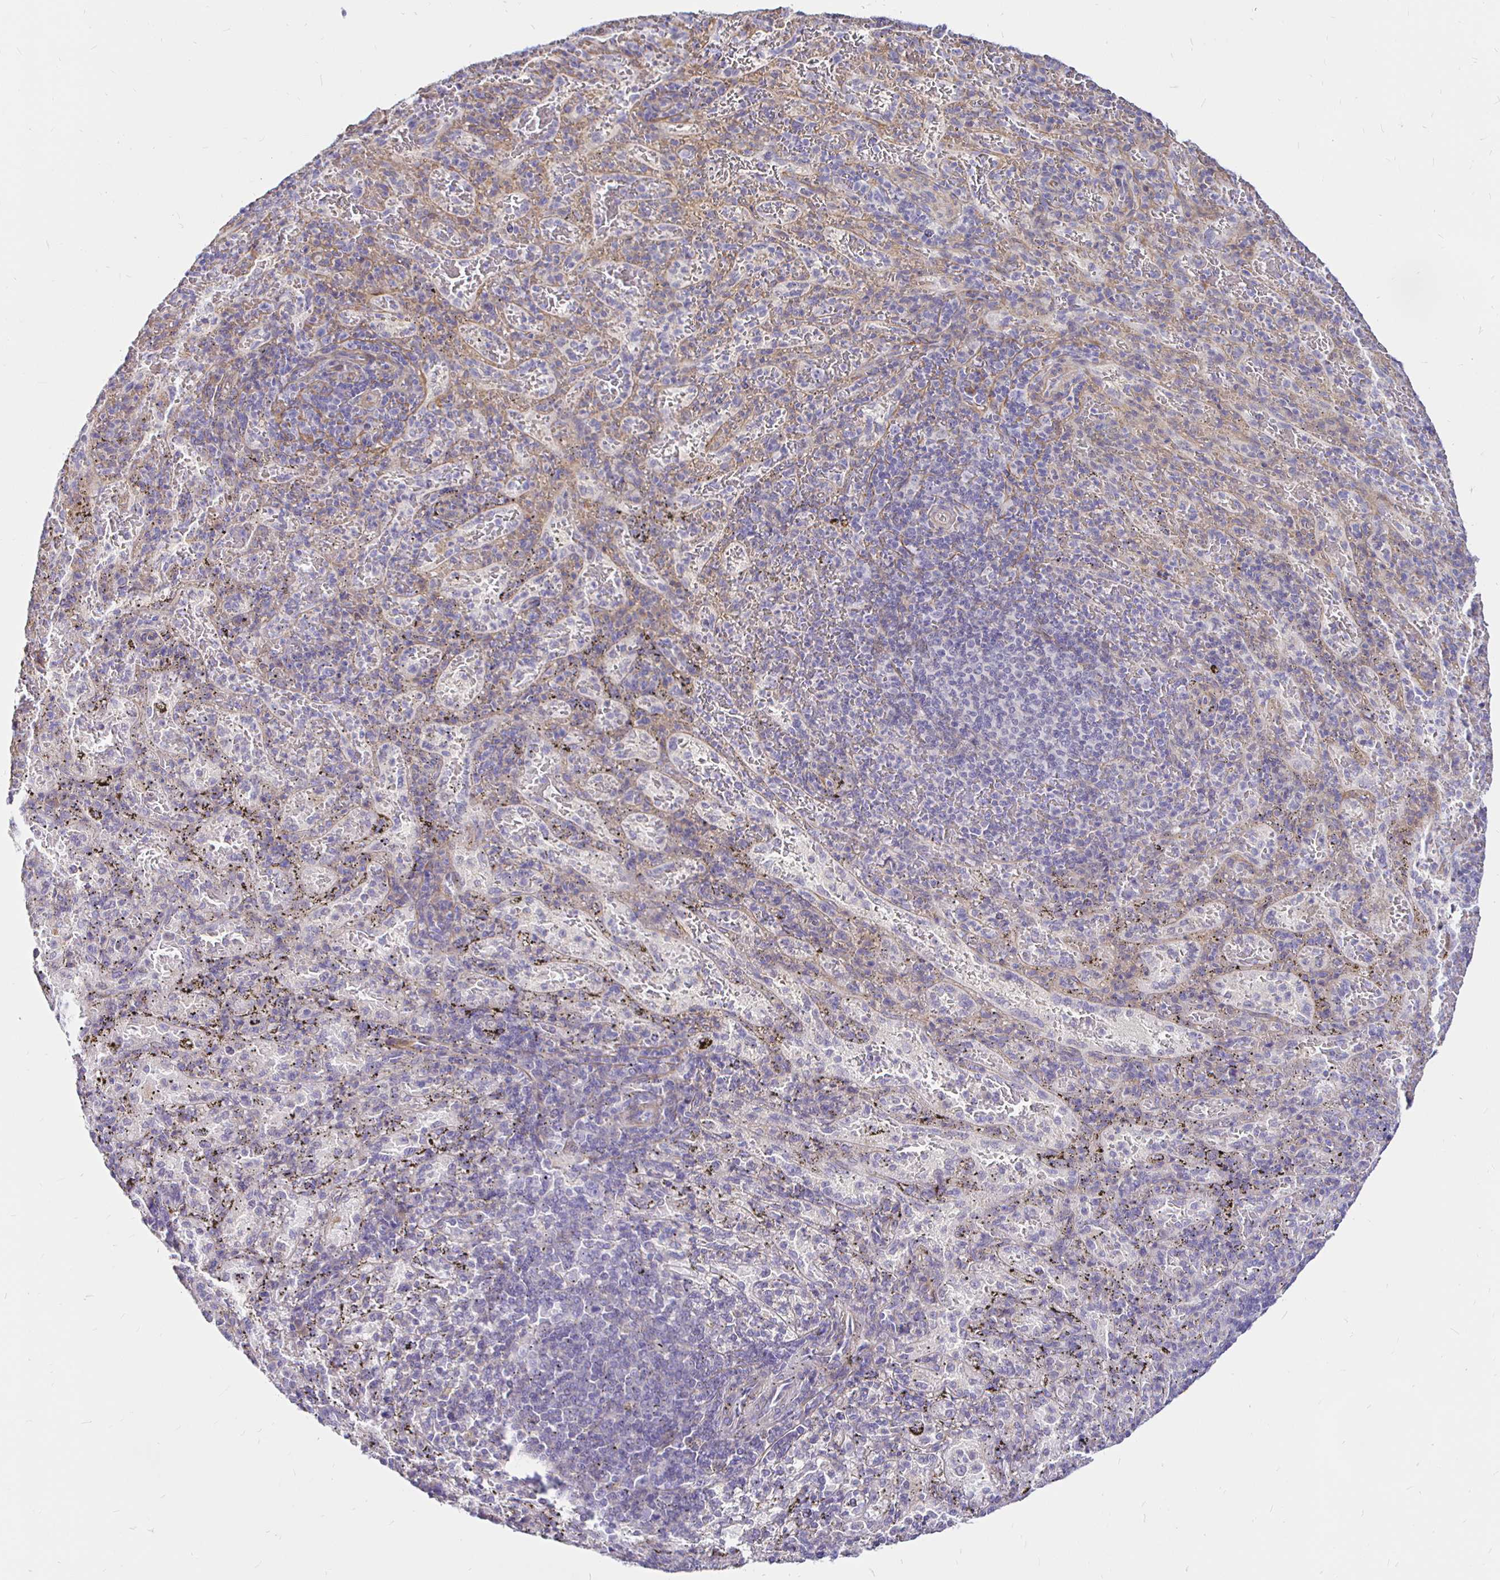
{"staining": {"intensity": "weak", "quantity": "<25%", "location": "cytoplasmic/membranous"}, "tissue": "spleen", "cell_type": "Cells in red pulp", "image_type": "normal", "snomed": [{"axis": "morphology", "description": "Normal tissue, NOS"}, {"axis": "topography", "description": "Spleen"}], "caption": "IHC micrograph of unremarkable human spleen stained for a protein (brown), which exhibits no expression in cells in red pulp. (DAB immunohistochemistry with hematoxylin counter stain).", "gene": "PALM2AKAP2", "patient": {"sex": "male", "age": 57}}